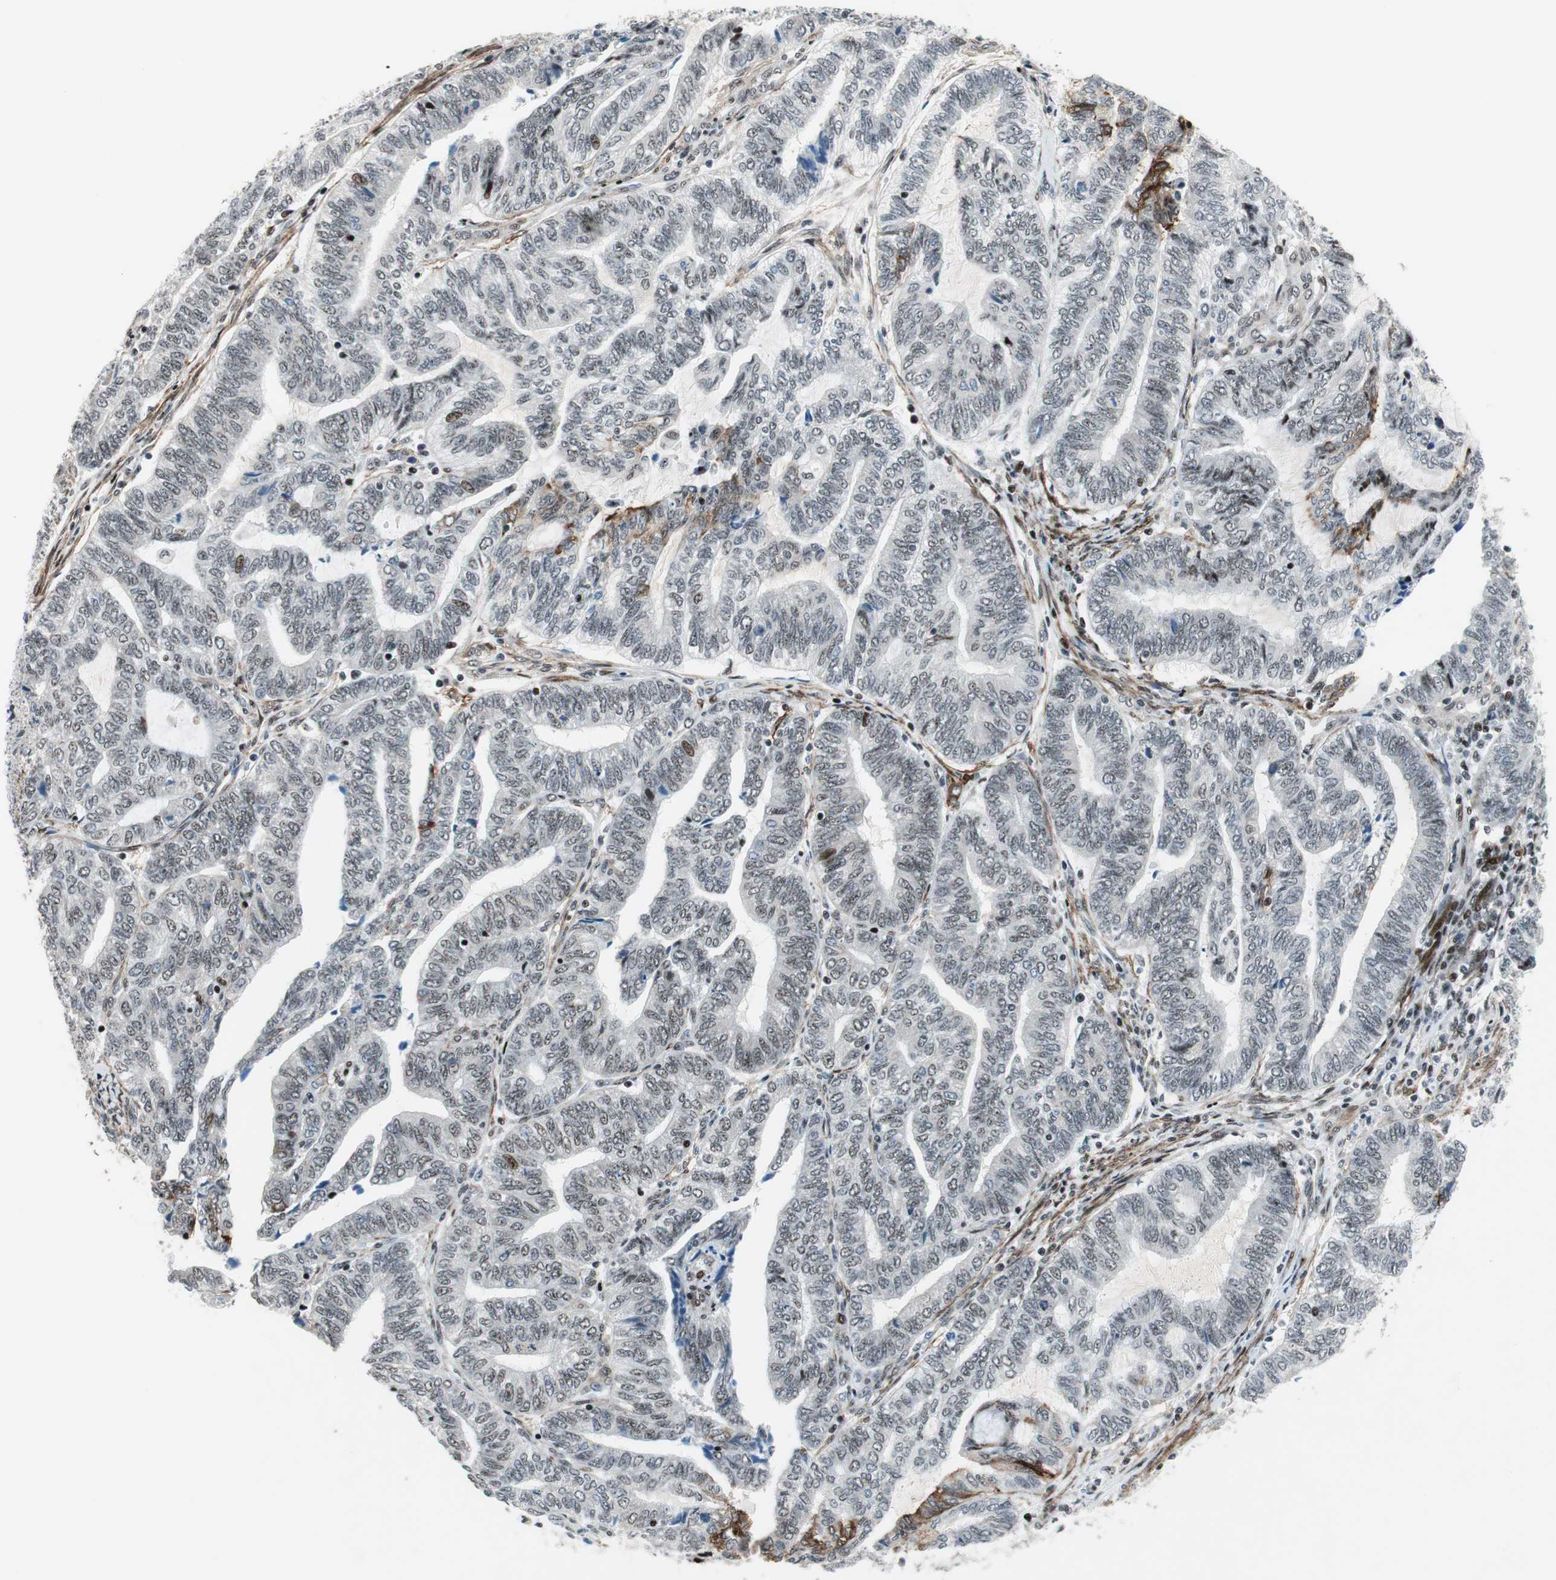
{"staining": {"intensity": "strong", "quantity": "<25%", "location": "nuclear"}, "tissue": "endometrial cancer", "cell_type": "Tumor cells", "image_type": "cancer", "snomed": [{"axis": "morphology", "description": "Adenocarcinoma, NOS"}, {"axis": "topography", "description": "Uterus"}, {"axis": "topography", "description": "Endometrium"}], "caption": "This histopathology image shows IHC staining of endometrial cancer, with medium strong nuclear staining in approximately <25% of tumor cells.", "gene": "FBXO44", "patient": {"sex": "female", "age": 70}}